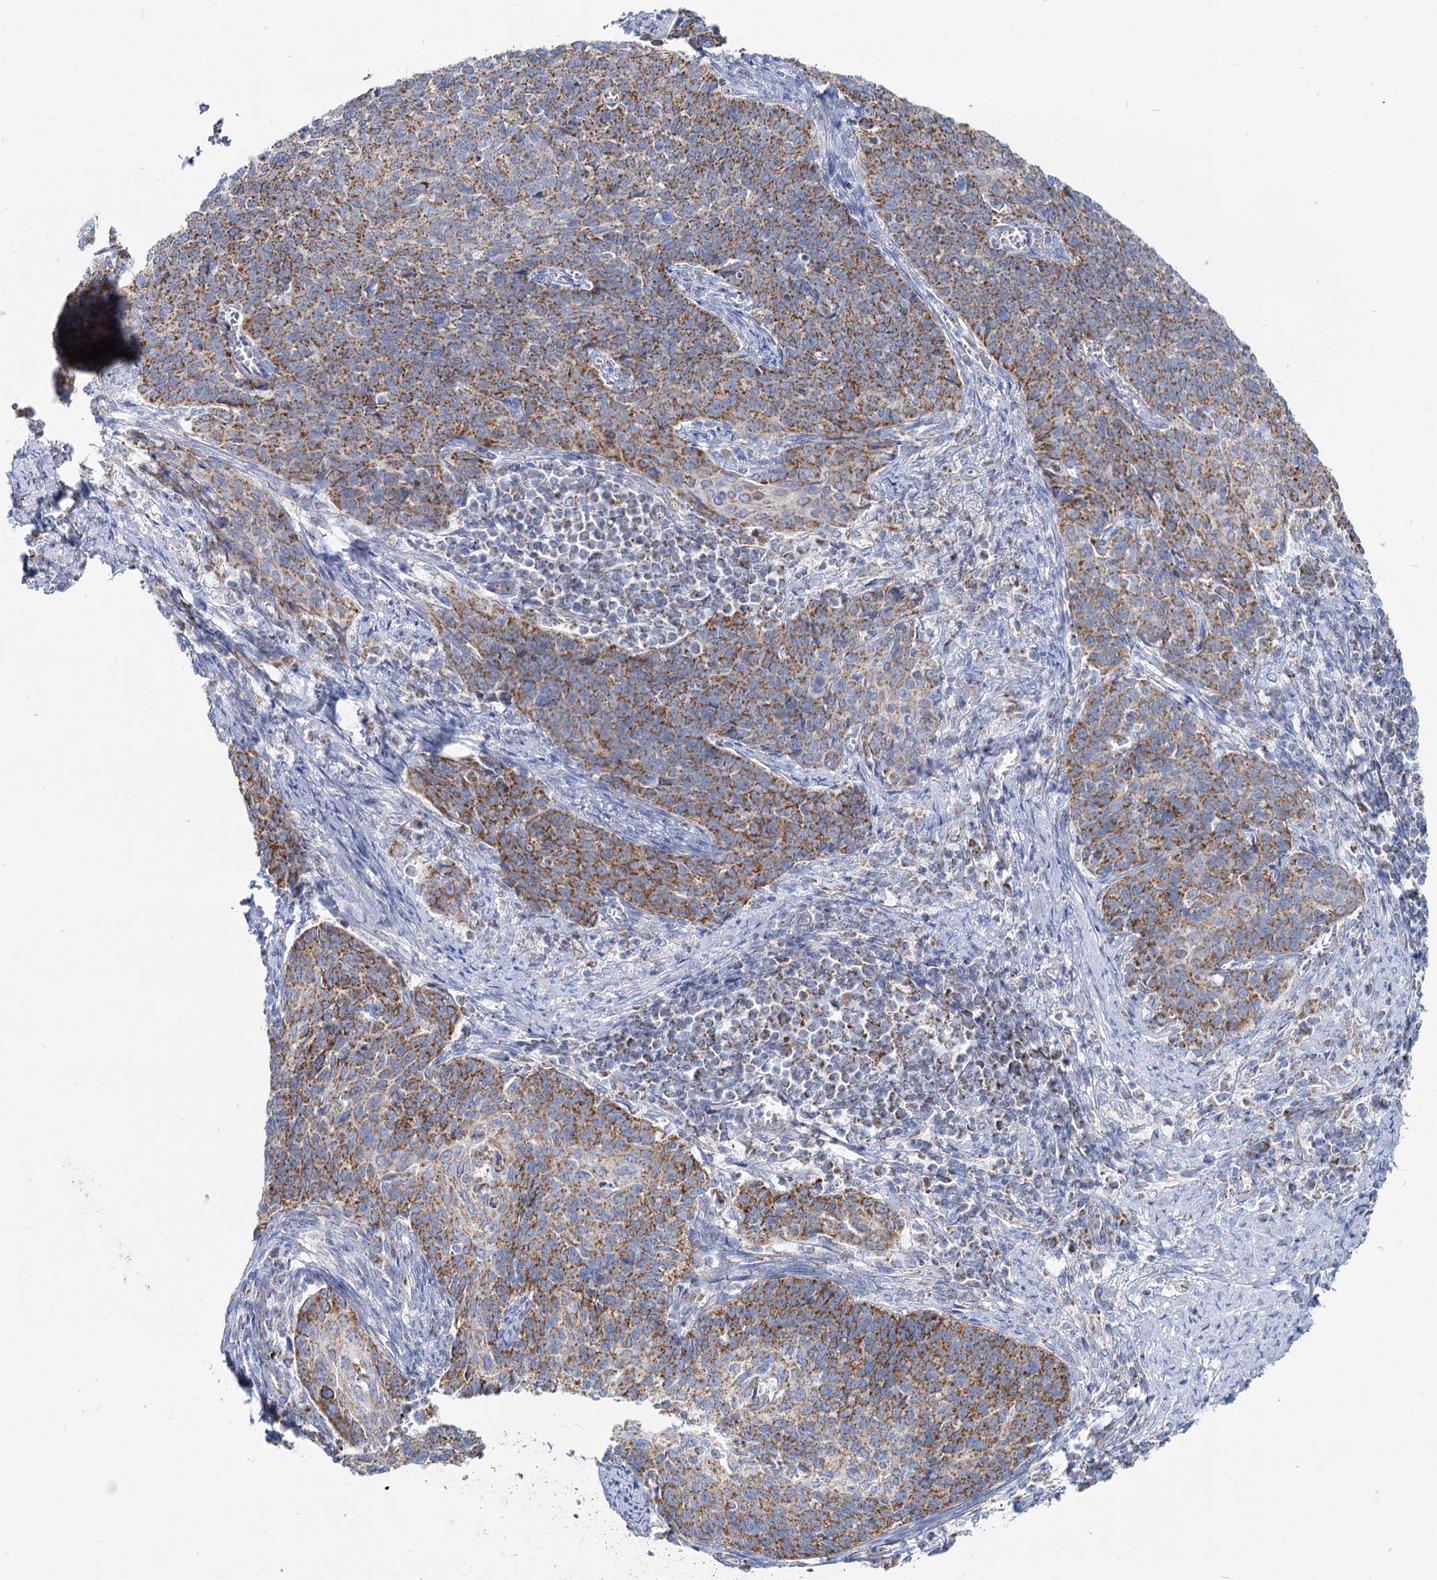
{"staining": {"intensity": "moderate", "quantity": ">75%", "location": "cytoplasmic/membranous"}, "tissue": "cervical cancer", "cell_type": "Tumor cells", "image_type": "cancer", "snomed": [{"axis": "morphology", "description": "Squamous cell carcinoma, NOS"}, {"axis": "topography", "description": "Cervix"}], "caption": "An immunohistochemistry (IHC) micrograph of neoplastic tissue is shown. Protein staining in brown labels moderate cytoplasmic/membranous positivity in cervical cancer within tumor cells. (Stains: DAB (3,3'-diaminobenzidine) in brown, nuclei in blue, Microscopy: brightfield microscopy at high magnification).", "gene": "MCCC2", "patient": {"sex": "female", "age": 39}}